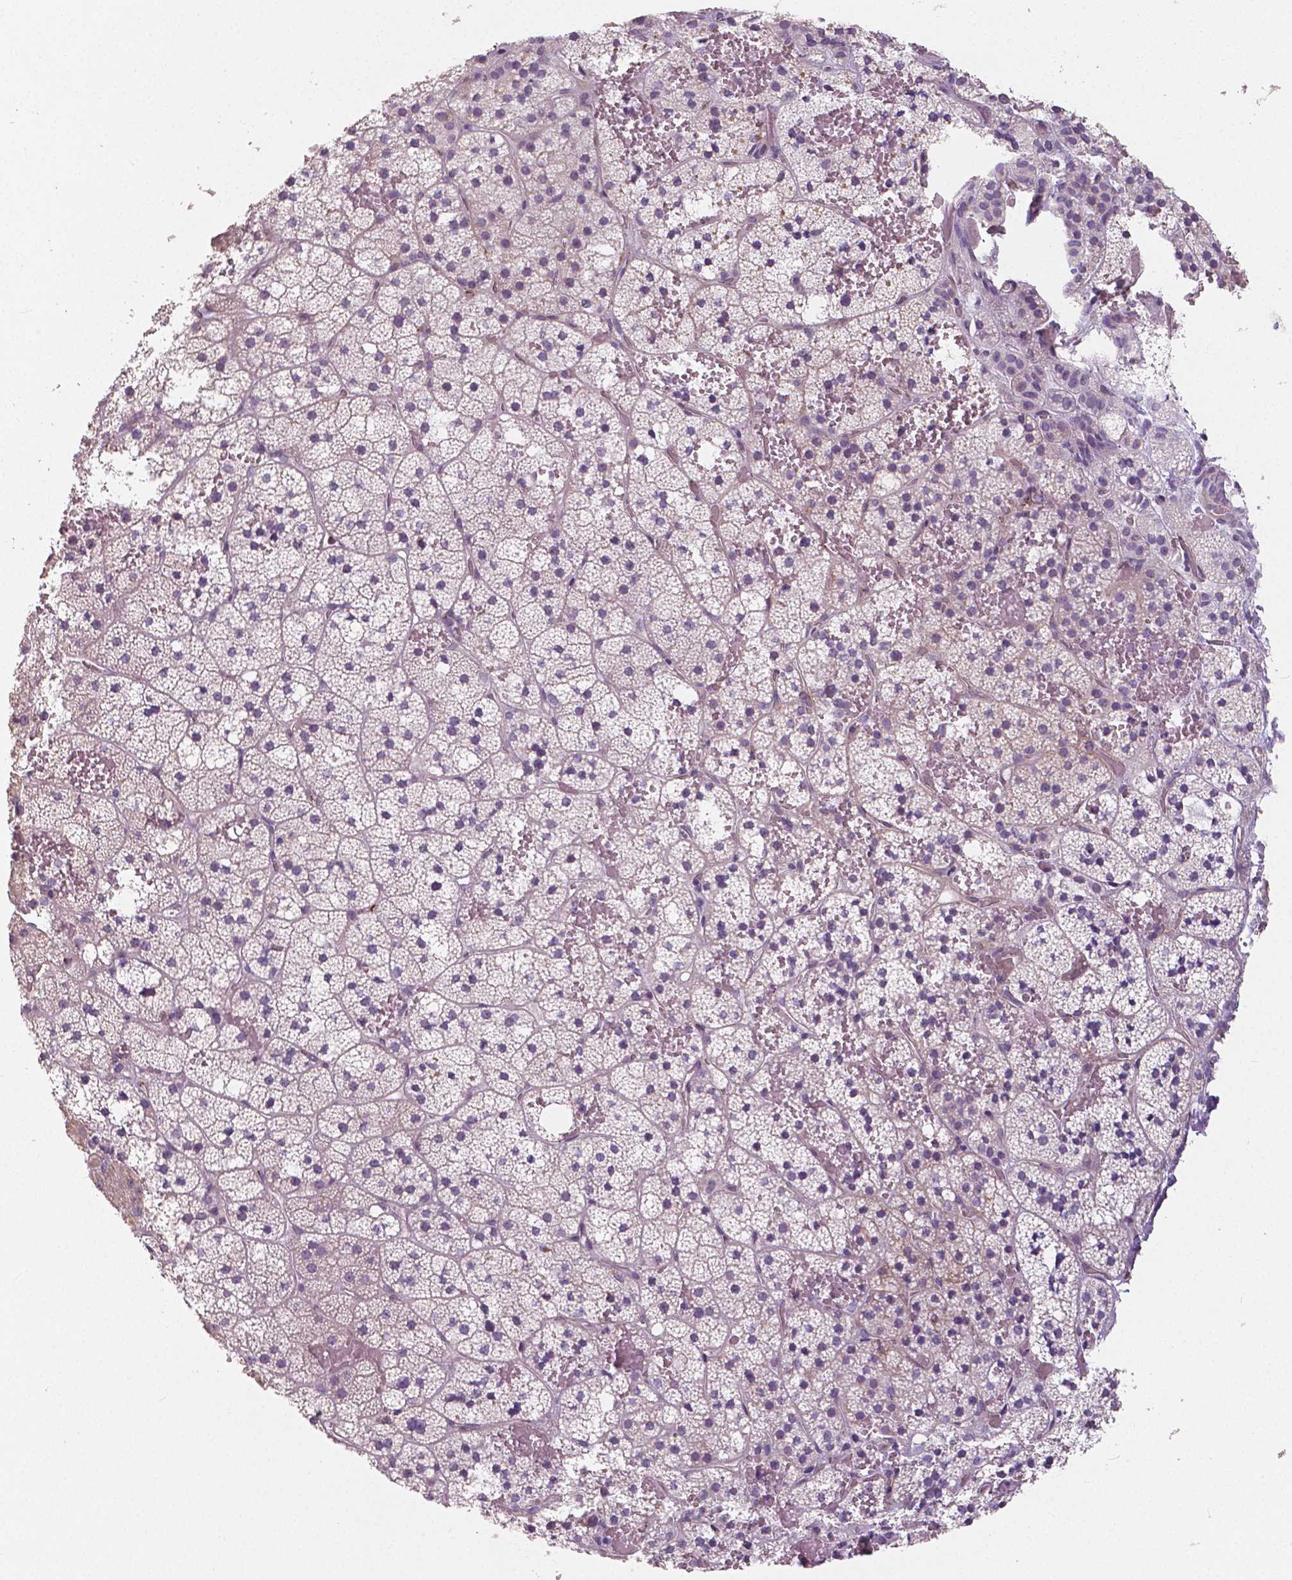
{"staining": {"intensity": "negative", "quantity": "none", "location": "none"}, "tissue": "adrenal gland", "cell_type": "Glandular cells", "image_type": "normal", "snomed": [{"axis": "morphology", "description": "Normal tissue, NOS"}, {"axis": "topography", "description": "Adrenal gland"}], "caption": "High magnification brightfield microscopy of benign adrenal gland stained with DAB (brown) and counterstained with hematoxylin (blue): glandular cells show no significant expression.", "gene": "FLT1", "patient": {"sex": "male", "age": 53}}